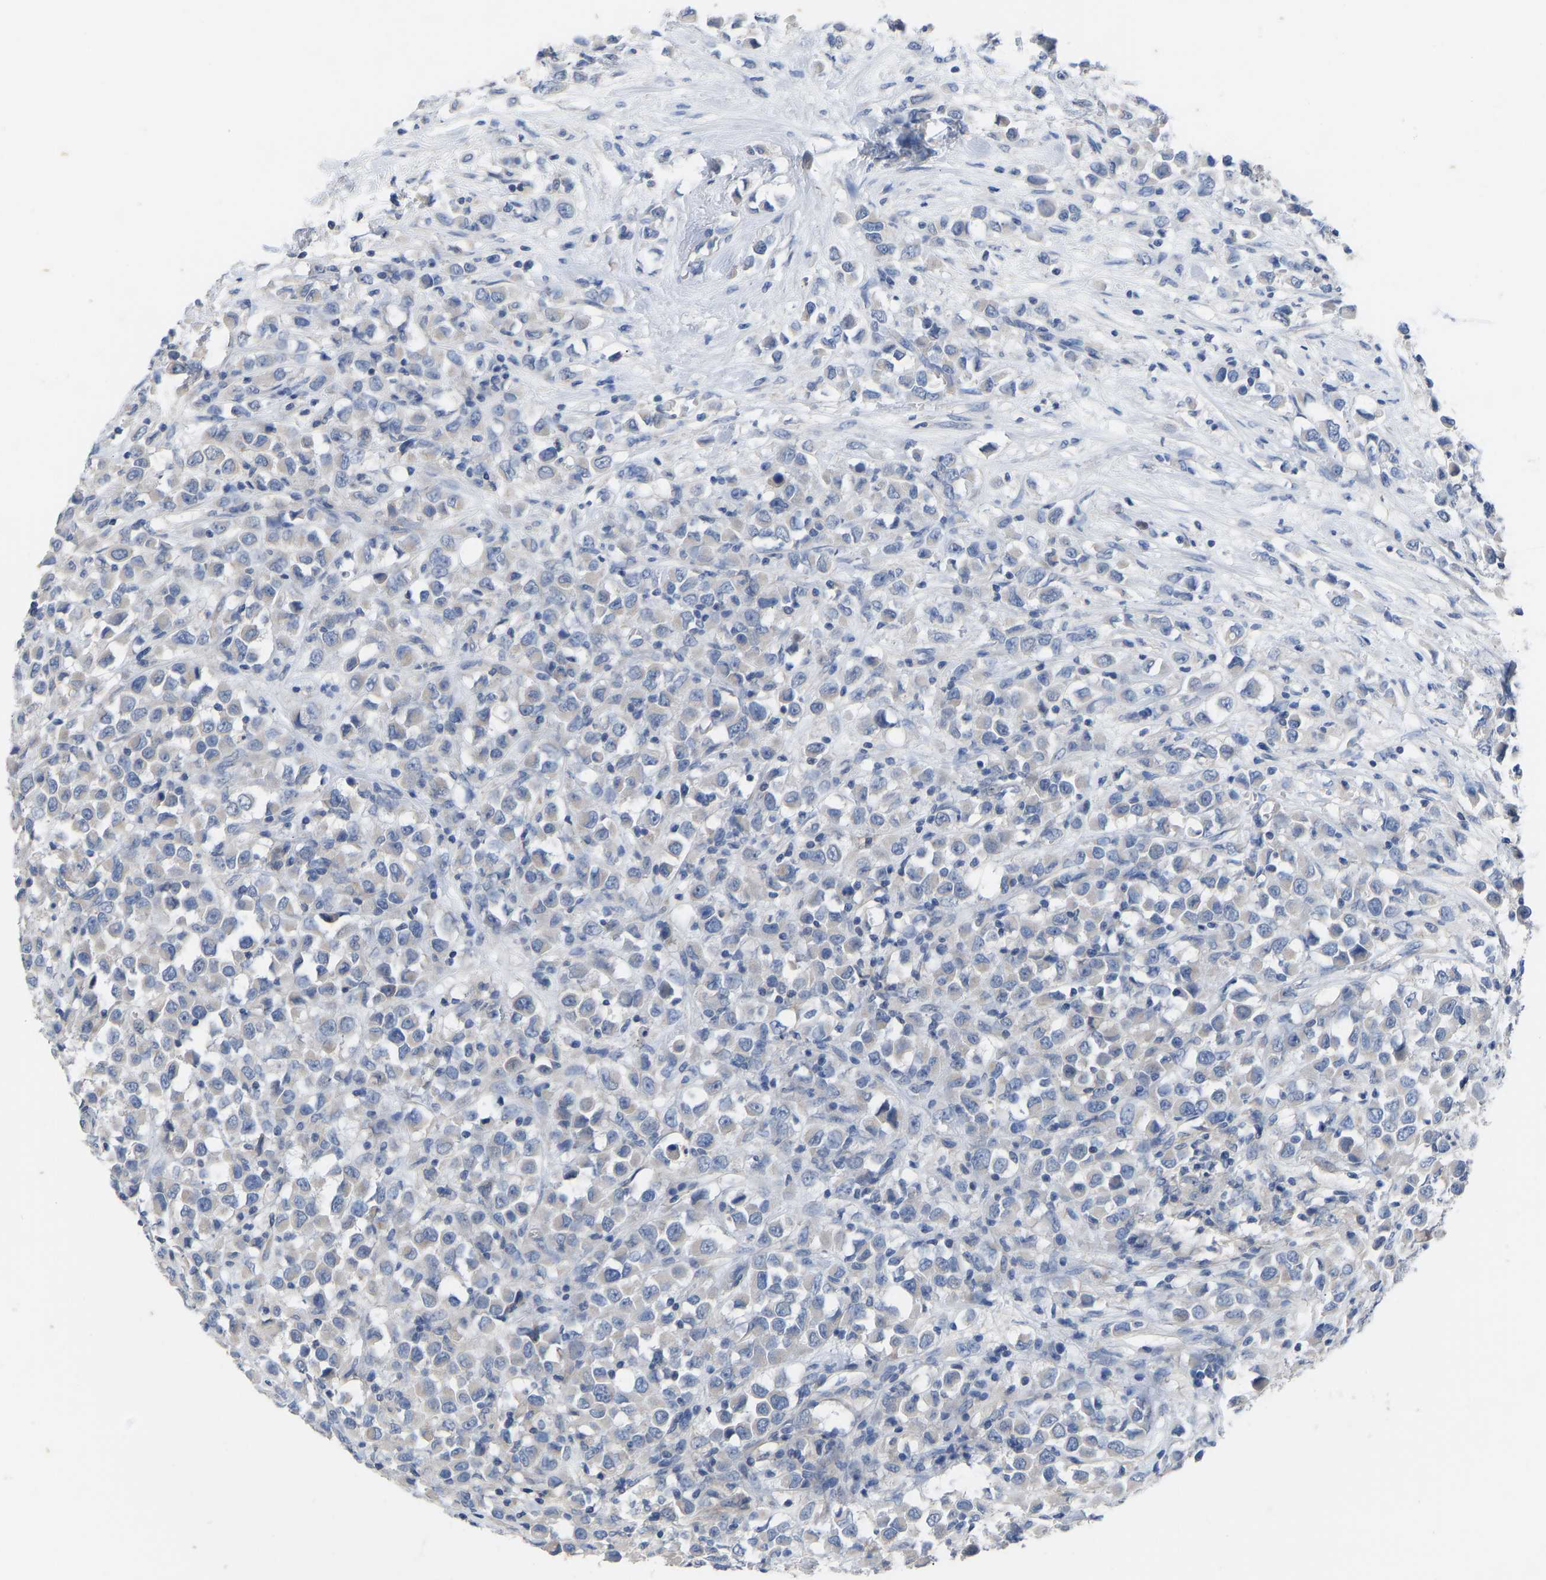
{"staining": {"intensity": "weak", "quantity": "<25%", "location": "cytoplasmic/membranous"}, "tissue": "breast cancer", "cell_type": "Tumor cells", "image_type": "cancer", "snomed": [{"axis": "morphology", "description": "Duct carcinoma"}, {"axis": "topography", "description": "Breast"}], "caption": "The immunohistochemistry micrograph has no significant positivity in tumor cells of invasive ductal carcinoma (breast) tissue.", "gene": "OLIG2", "patient": {"sex": "female", "age": 61}}